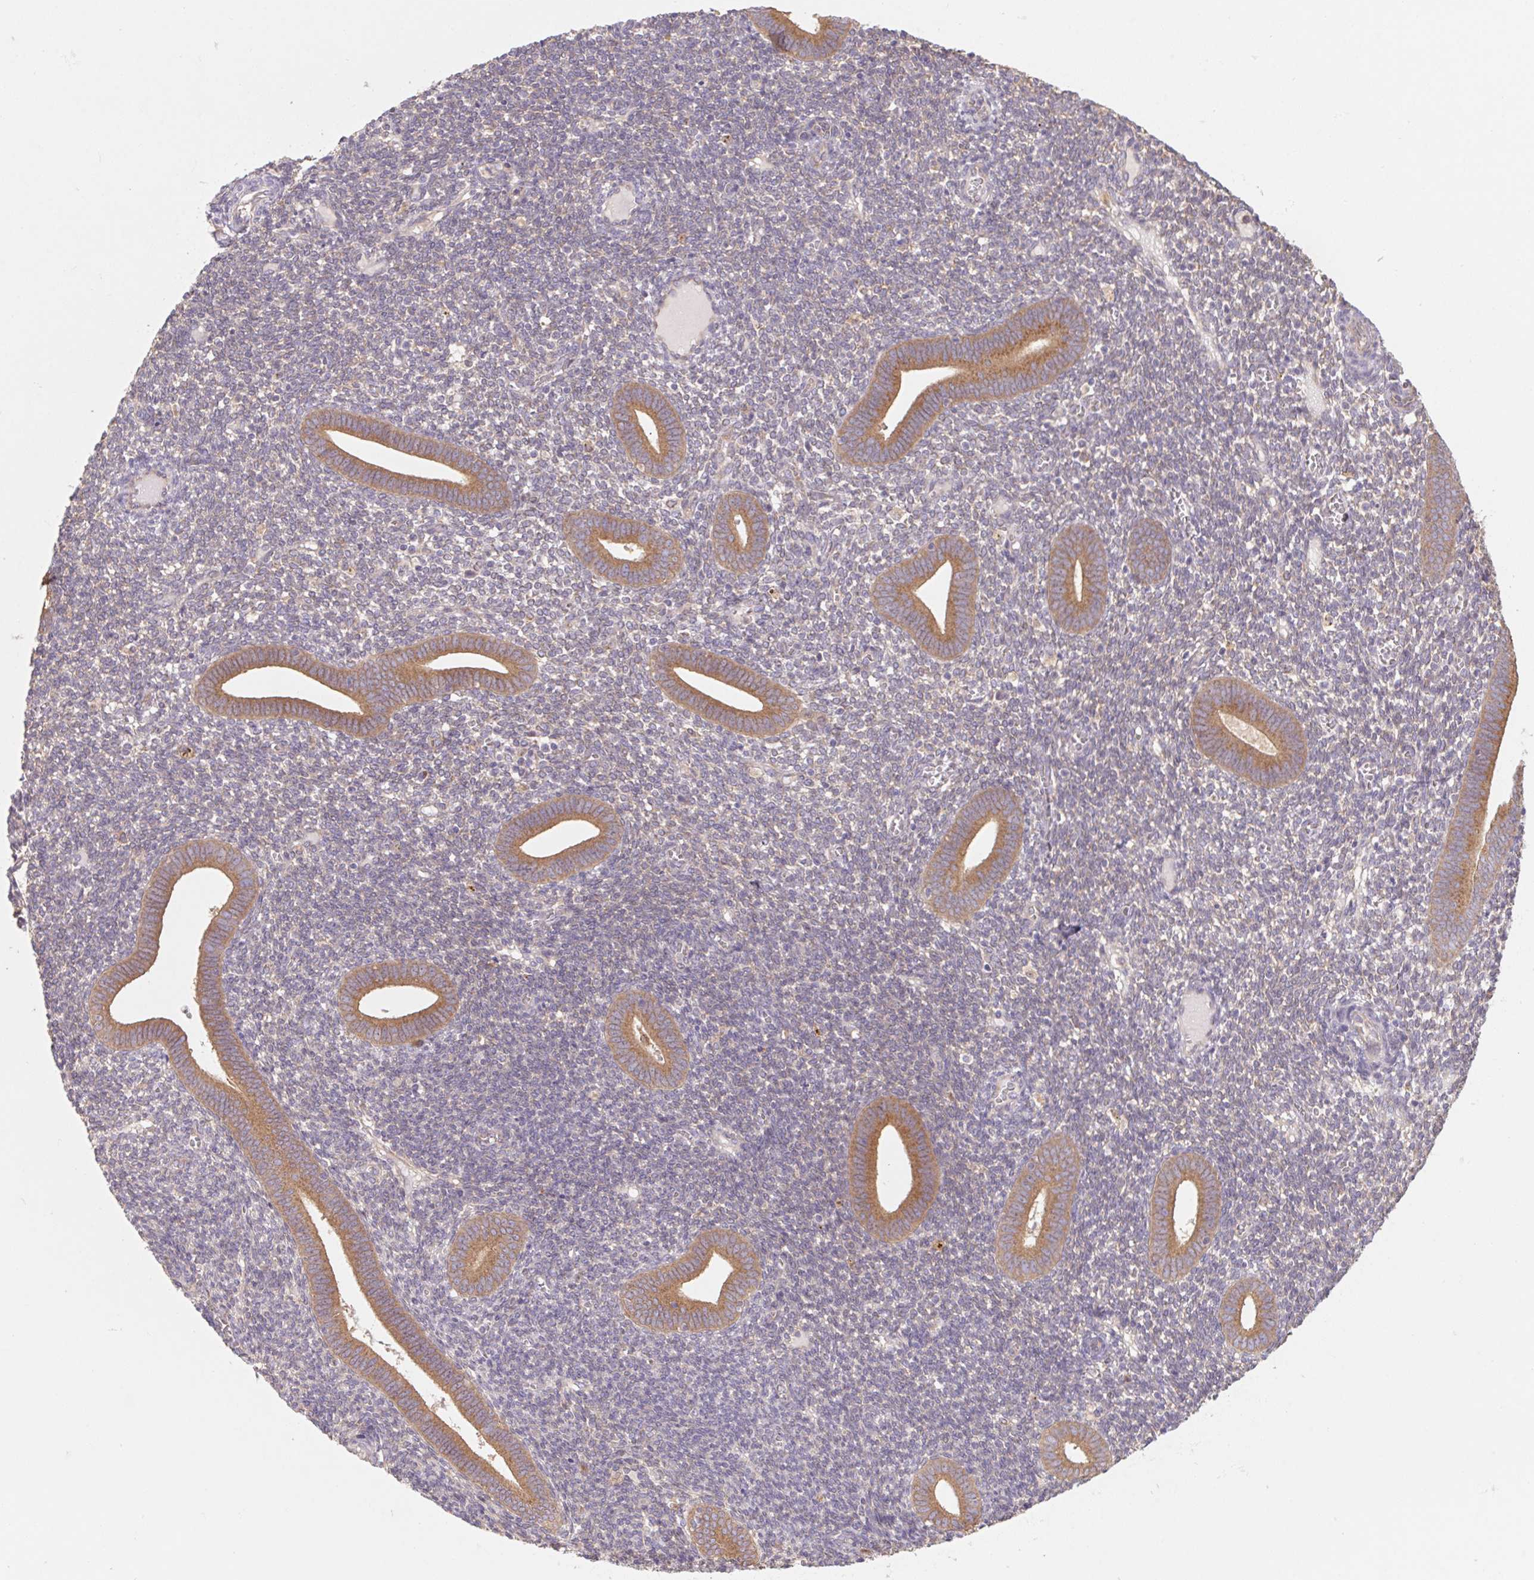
{"staining": {"intensity": "negative", "quantity": "none", "location": "none"}, "tissue": "endometrium", "cell_type": "Cells in endometrial stroma", "image_type": "normal", "snomed": [{"axis": "morphology", "description": "Normal tissue, NOS"}, {"axis": "topography", "description": "Endometrium"}], "caption": "Immunohistochemistry (IHC) of normal endometrium exhibits no staining in cells in endometrial stroma. (DAB immunohistochemistry (IHC) with hematoxylin counter stain).", "gene": "RAB1A", "patient": {"sex": "female", "age": 25}}